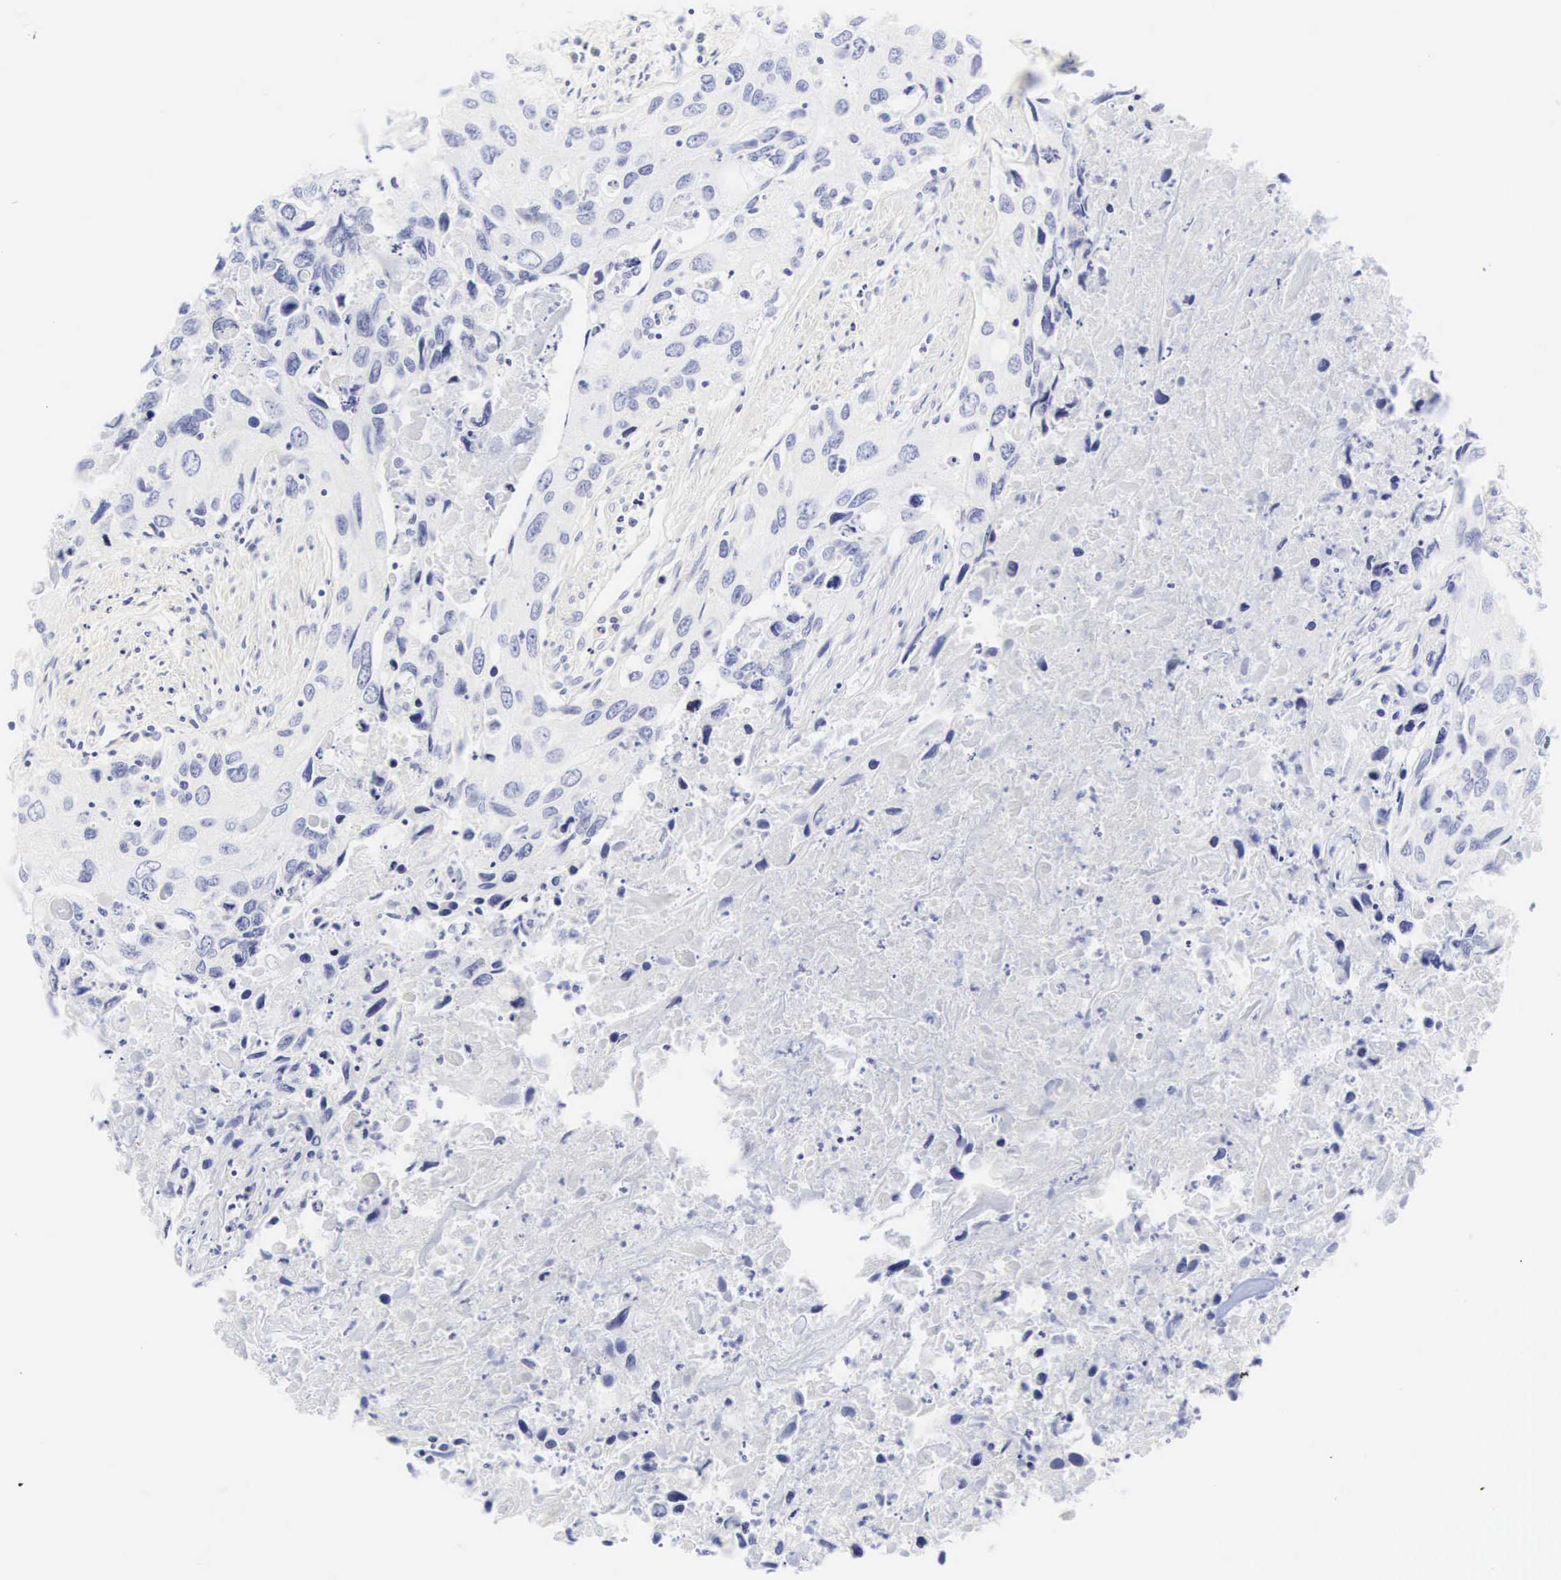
{"staining": {"intensity": "negative", "quantity": "none", "location": "none"}, "tissue": "urothelial cancer", "cell_type": "Tumor cells", "image_type": "cancer", "snomed": [{"axis": "morphology", "description": "Urothelial carcinoma, High grade"}, {"axis": "topography", "description": "Urinary bladder"}], "caption": "Tumor cells are negative for protein expression in human urothelial carcinoma (high-grade). (DAB (3,3'-diaminobenzidine) immunohistochemistry (IHC) visualized using brightfield microscopy, high magnification).", "gene": "CGB3", "patient": {"sex": "male", "age": 71}}